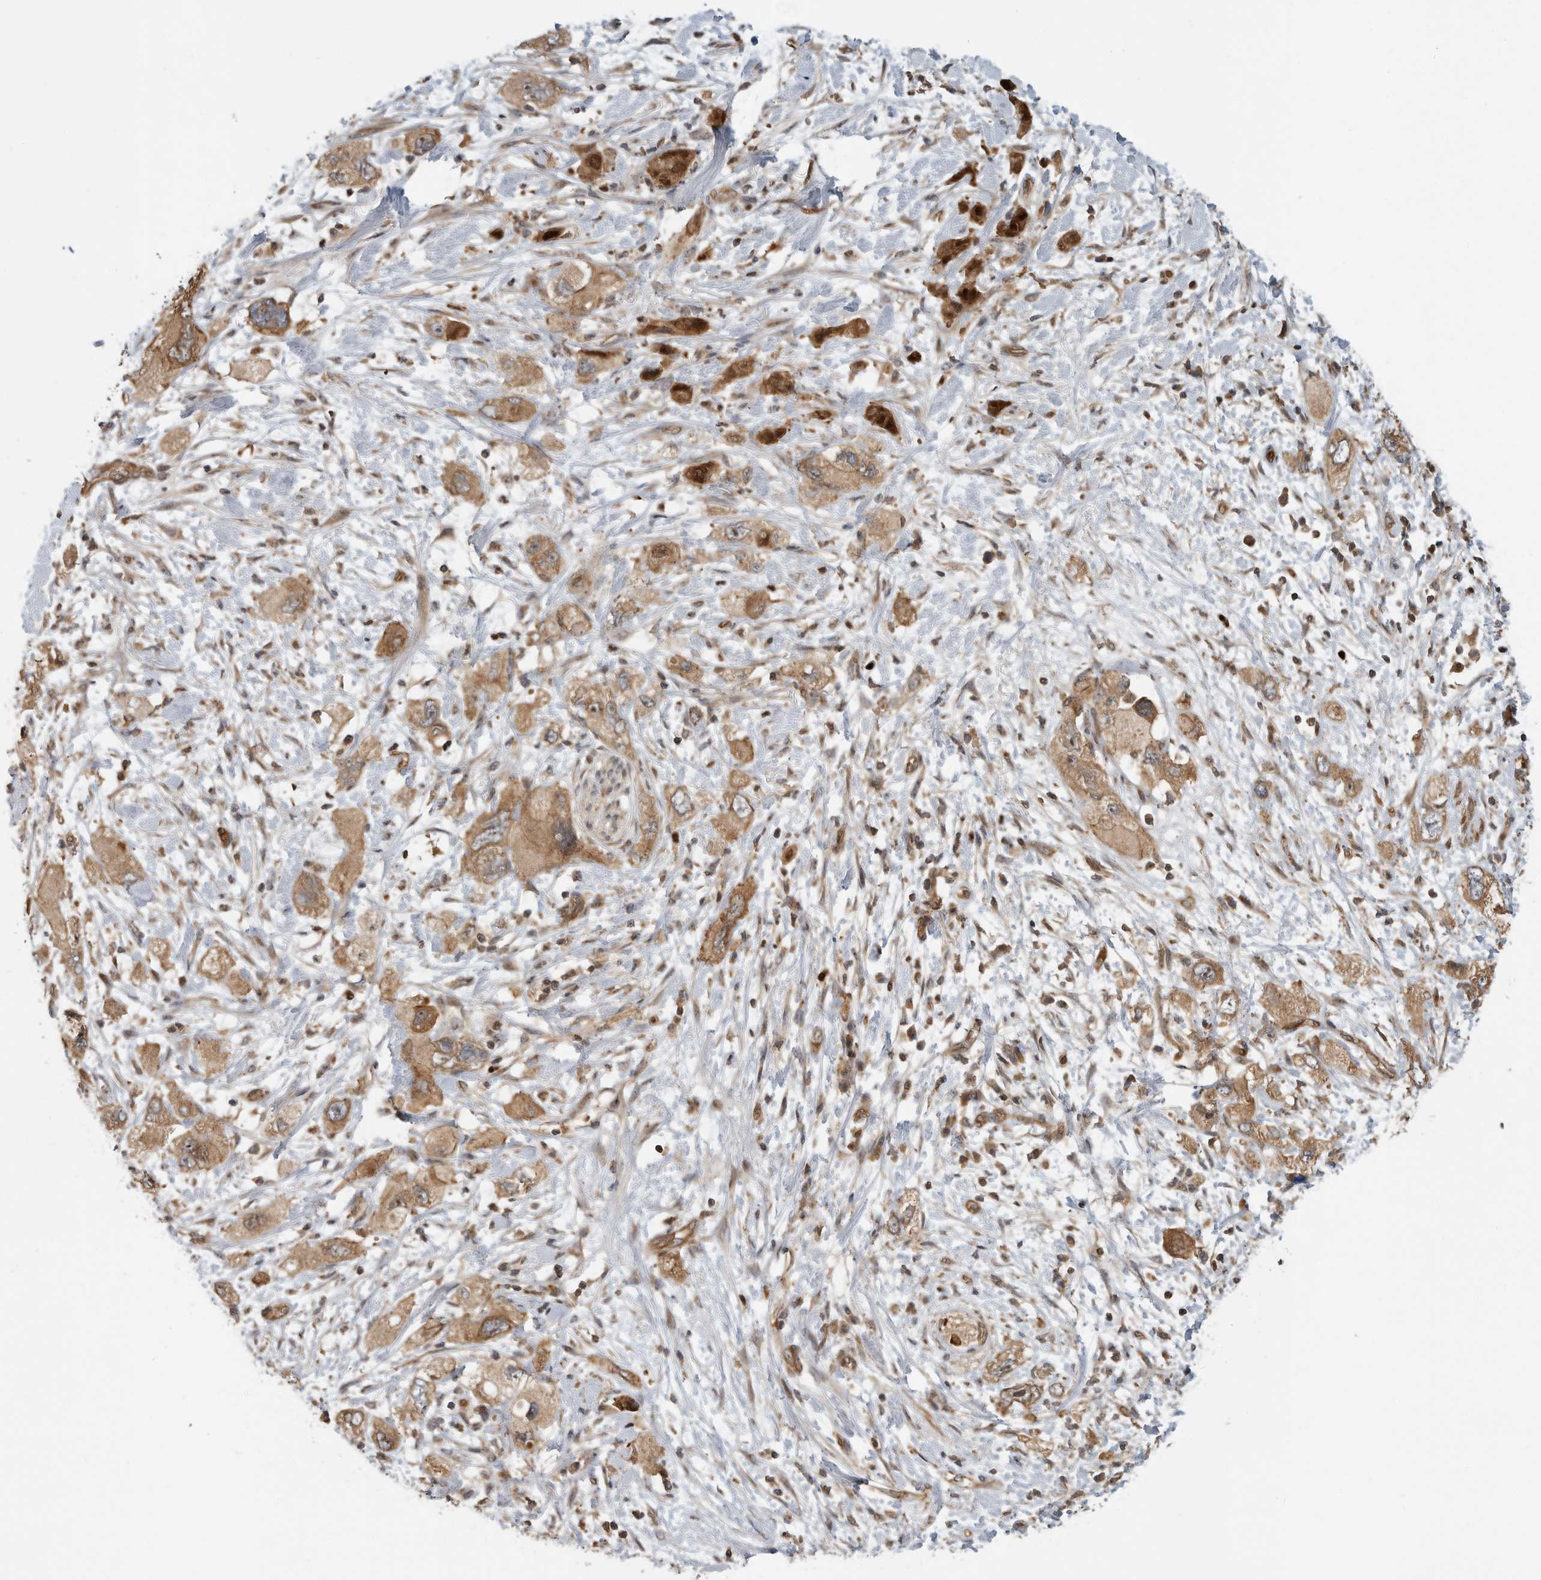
{"staining": {"intensity": "moderate", "quantity": ">75%", "location": "cytoplasmic/membranous,nuclear"}, "tissue": "pancreatic cancer", "cell_type": "Tumor cells", "image_type": "cancer", "snomed": [{"axis": "morphology", "description": "Adenocarcinoma, NOS"}, {"axis": "topography", "description": "Pancreas"}], "caption": "This is a photomicrograph of IHC staining of adenocarcinoma (pancreatic), which shows moderate staining in the cytoplasmic/membranous and nuclear of tumor cells.", "gene": "STRAP", "patient": {"sex": "female", "age": 73}}